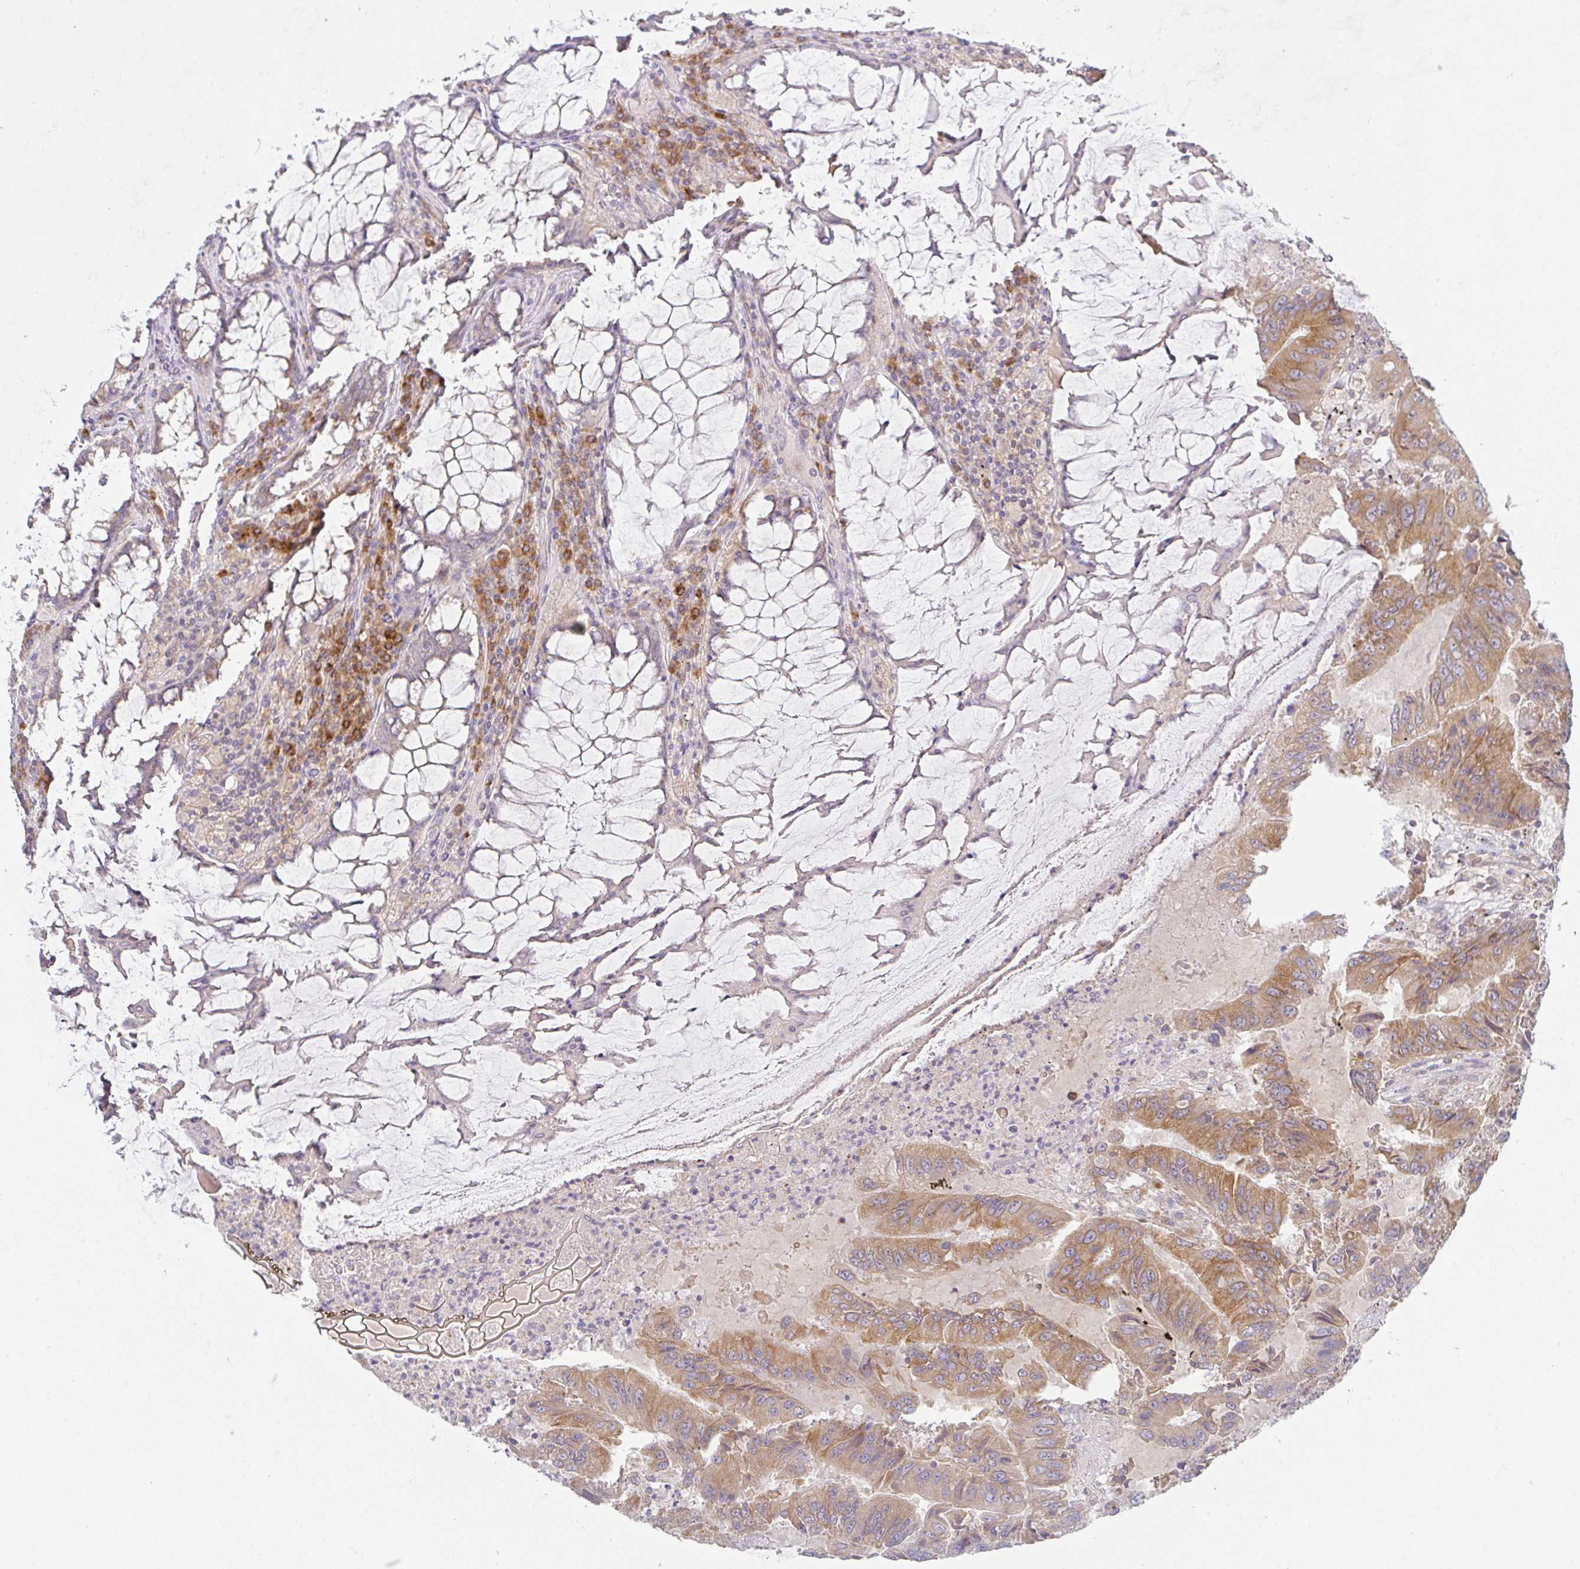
{"staining": {"intensity": "moderate", "quantity": ">75%", "location": "cytoplasmic/membranous"}, "tissue": "colorectal cancer", "cell_type": "Tumor cells", "image_type": "cancer", "snomed": [{"axis": "morphology", "description": "Adenocarcinoma, NOS"}, {"axis": "topography", "description": "Colon"}], "caption": "Moderate cytoplasmic/membranous protein positivity is identified in approximately >75% of tumor cells in colorectal adenocarcinoma. (DAB = brown stain, brightfield microscopy at high magnification).", "gene": "DERL2", "patient": {"sex": "male", "age": 53}}